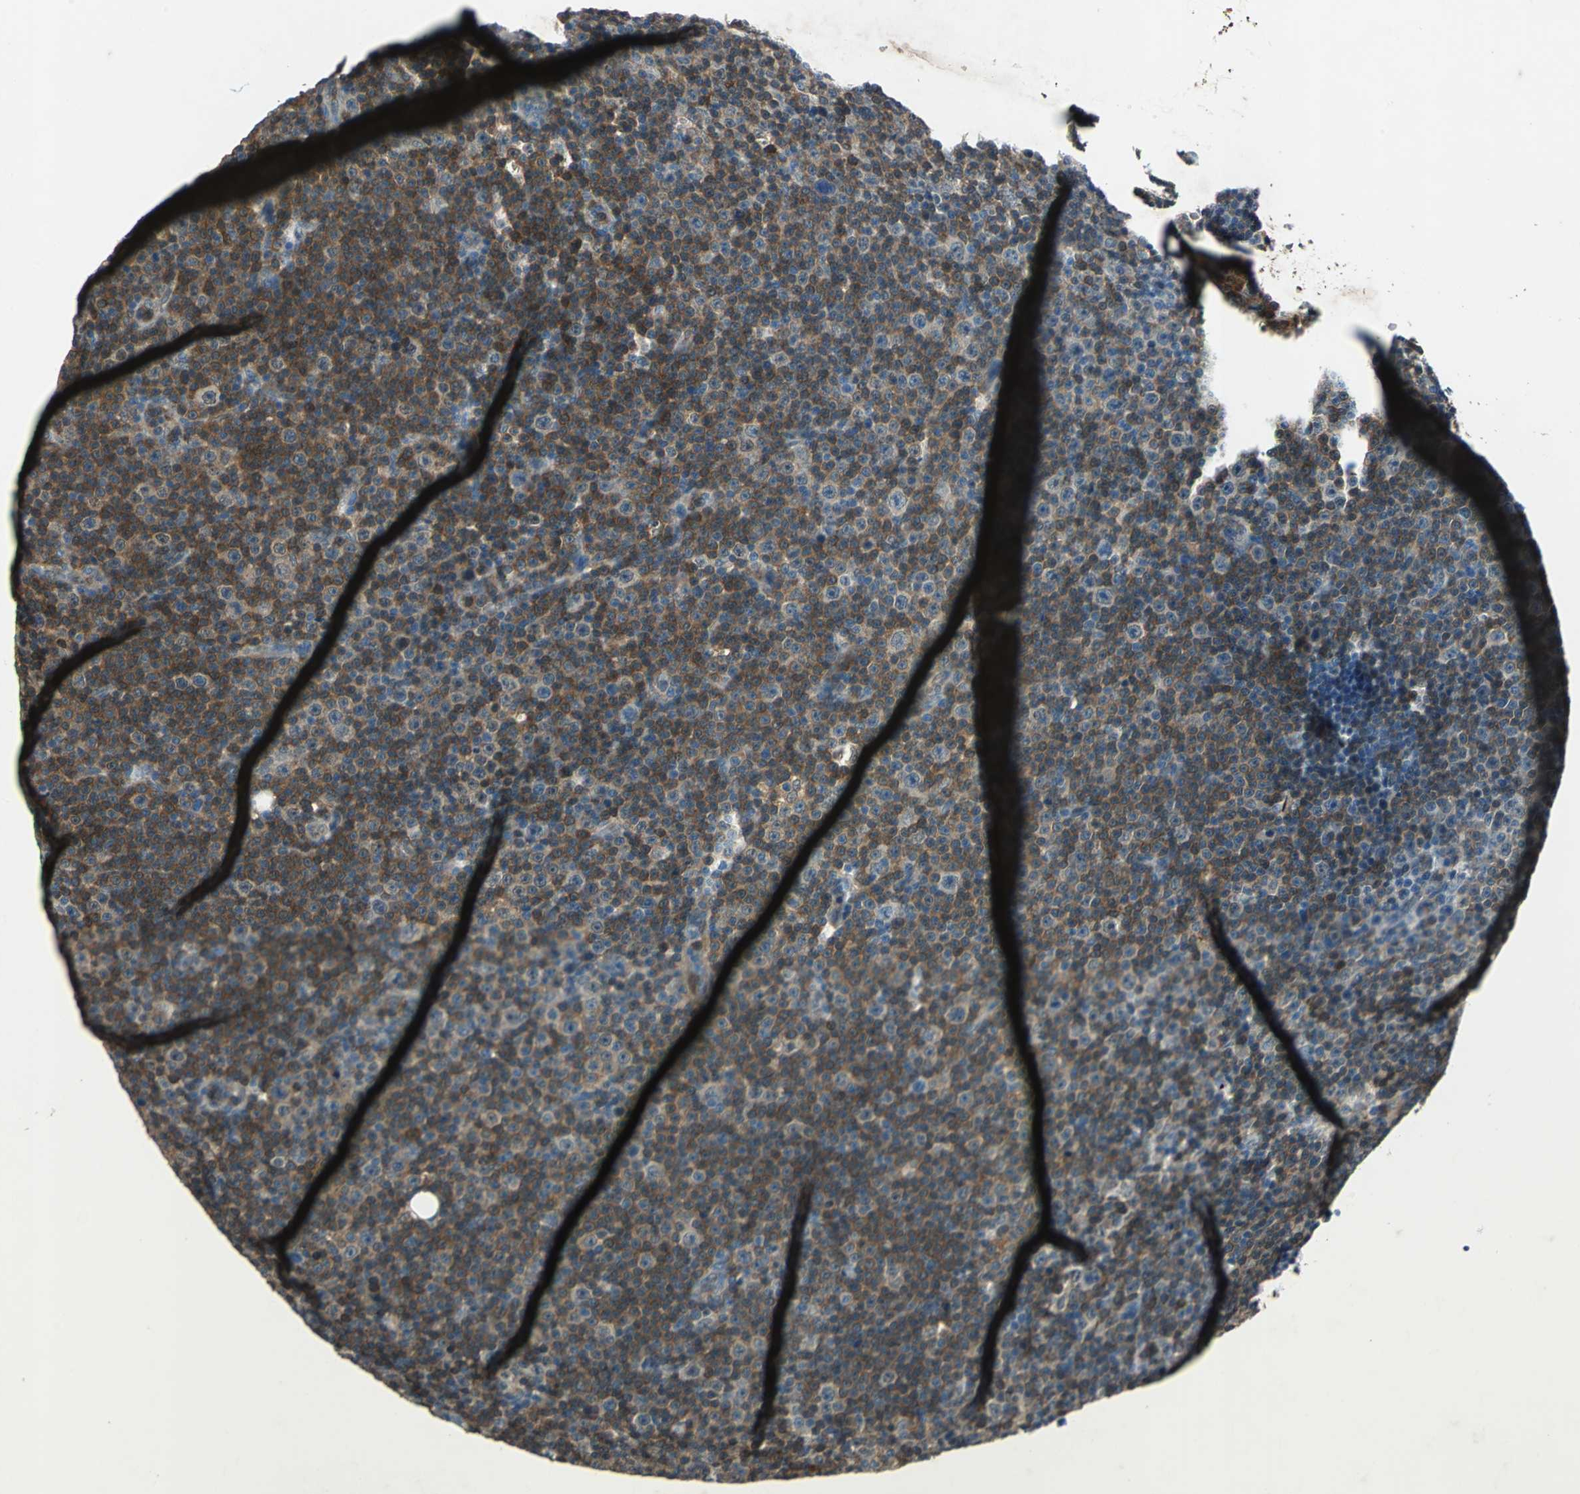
{"staining": {"intensity": "moderate", "quantity": "25%-75%", "location": "cytoplasmic/membranous"}, "tissue": "lymphoma", "cell_type": "Tumor cells", "image_type": "cancer", "snomed": [{"axis": "morphology", "description": "Malignant lymphoma, non-Hodgkin's type, Low grade"}, {"axis": "topography", "description": "Lymph node"}], "caption": "Protein staining displays moderate cytoplasmic/membranous expression in about 25%-75% of tumor cells in low-grade malignant lymphoma, non-Hodgkin's type.", "gene": "RRM2B", "patient": {"sex": "female", "age": 67}}